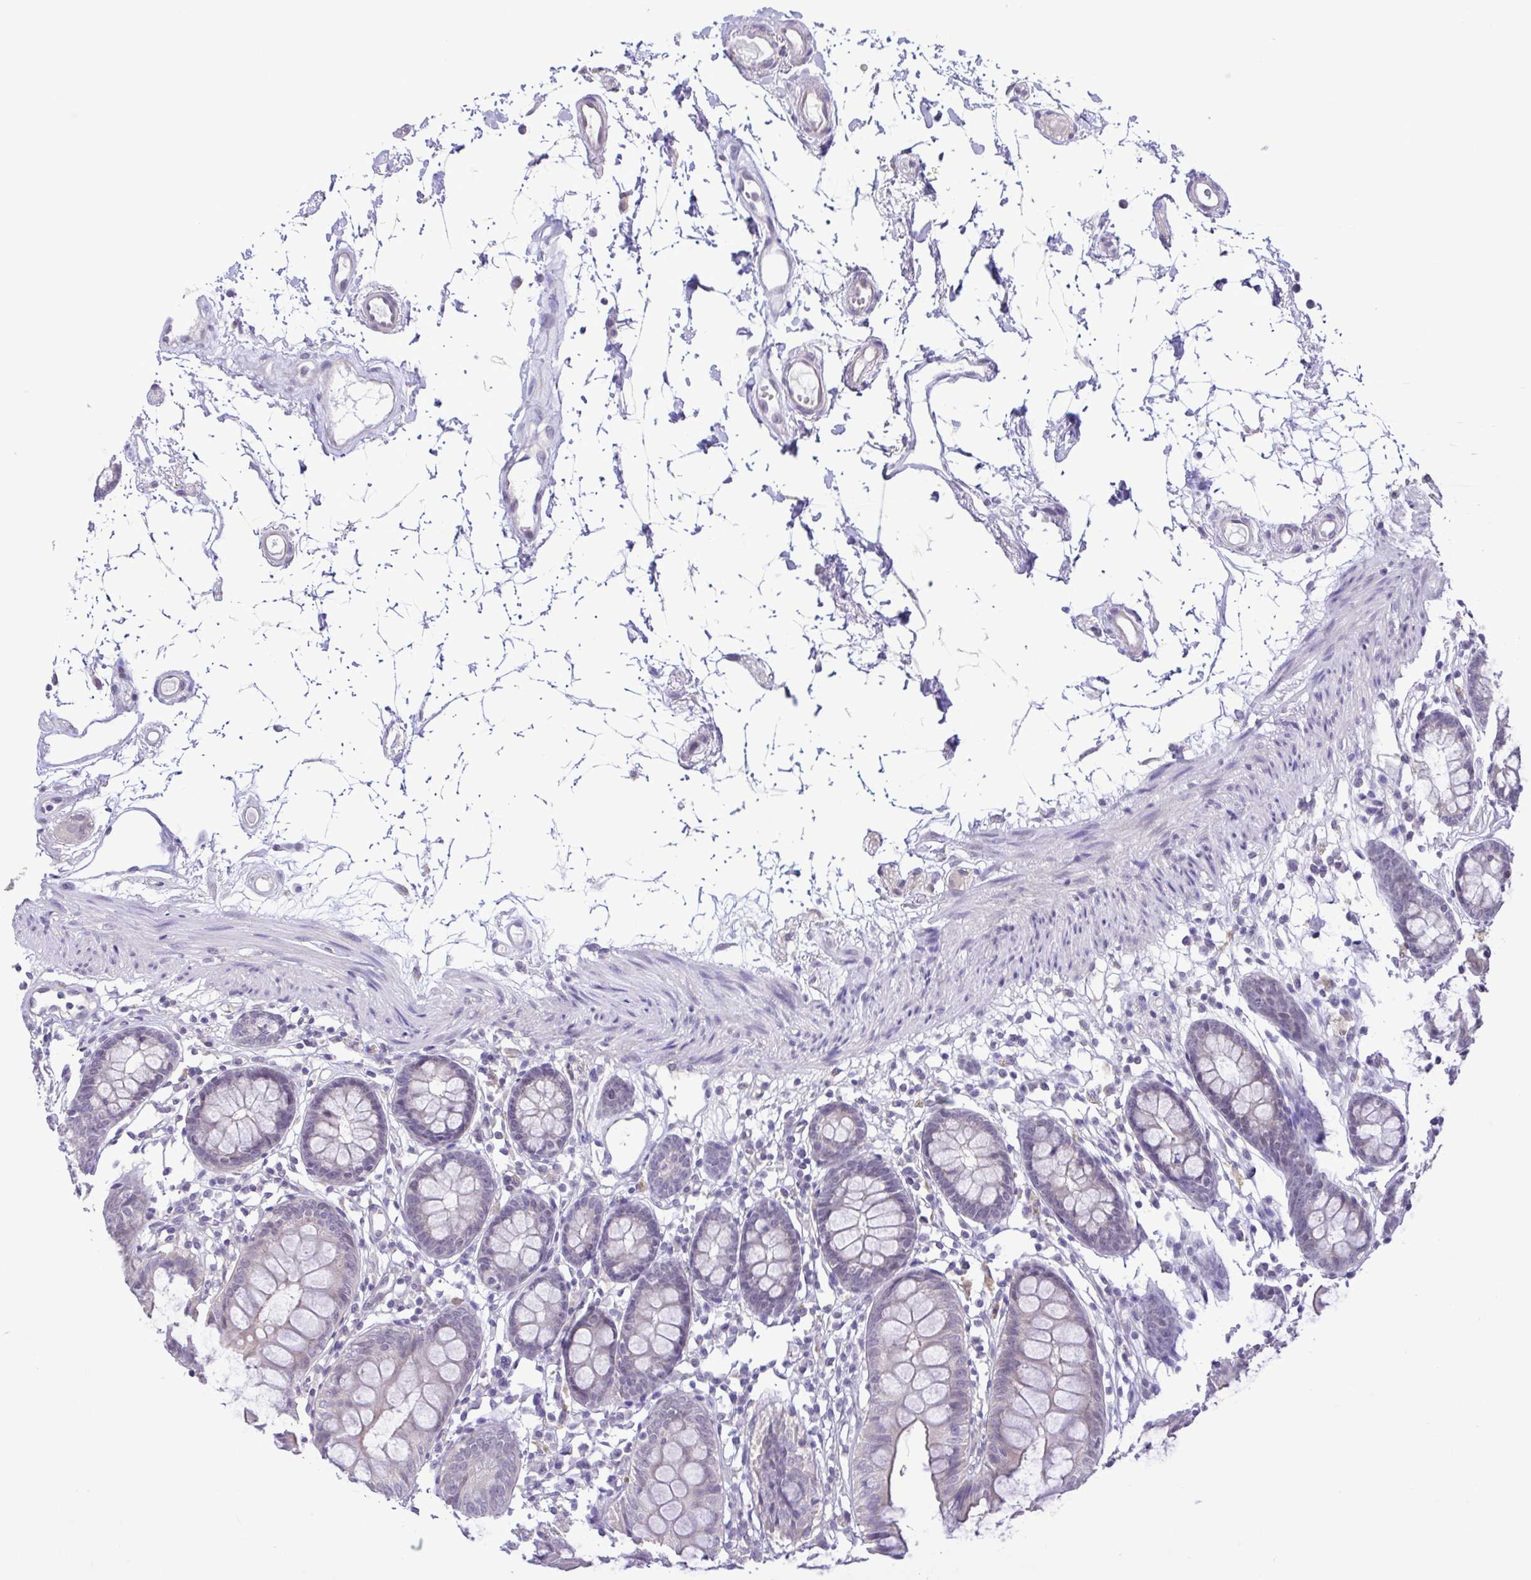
{"staining": {"intensity": "negative", "quantity": "none", "location": "none"}, "tissue": "colon", "cell_type": "Endothelial cells", "image_type": "normal", "snomed": [{"axis": "morphology", "description": "Normal tissue, NOS"}, {"axis": "topography", "description": "Colon"}], "caption": "An immunohistochemistry (IHC) image of benign colon is shown. There is no staining in endothelial cells of colon. Nuclei are stained in blue.", "gene": "IL1RN", "patient": {"sex": "female", "age": 84}}